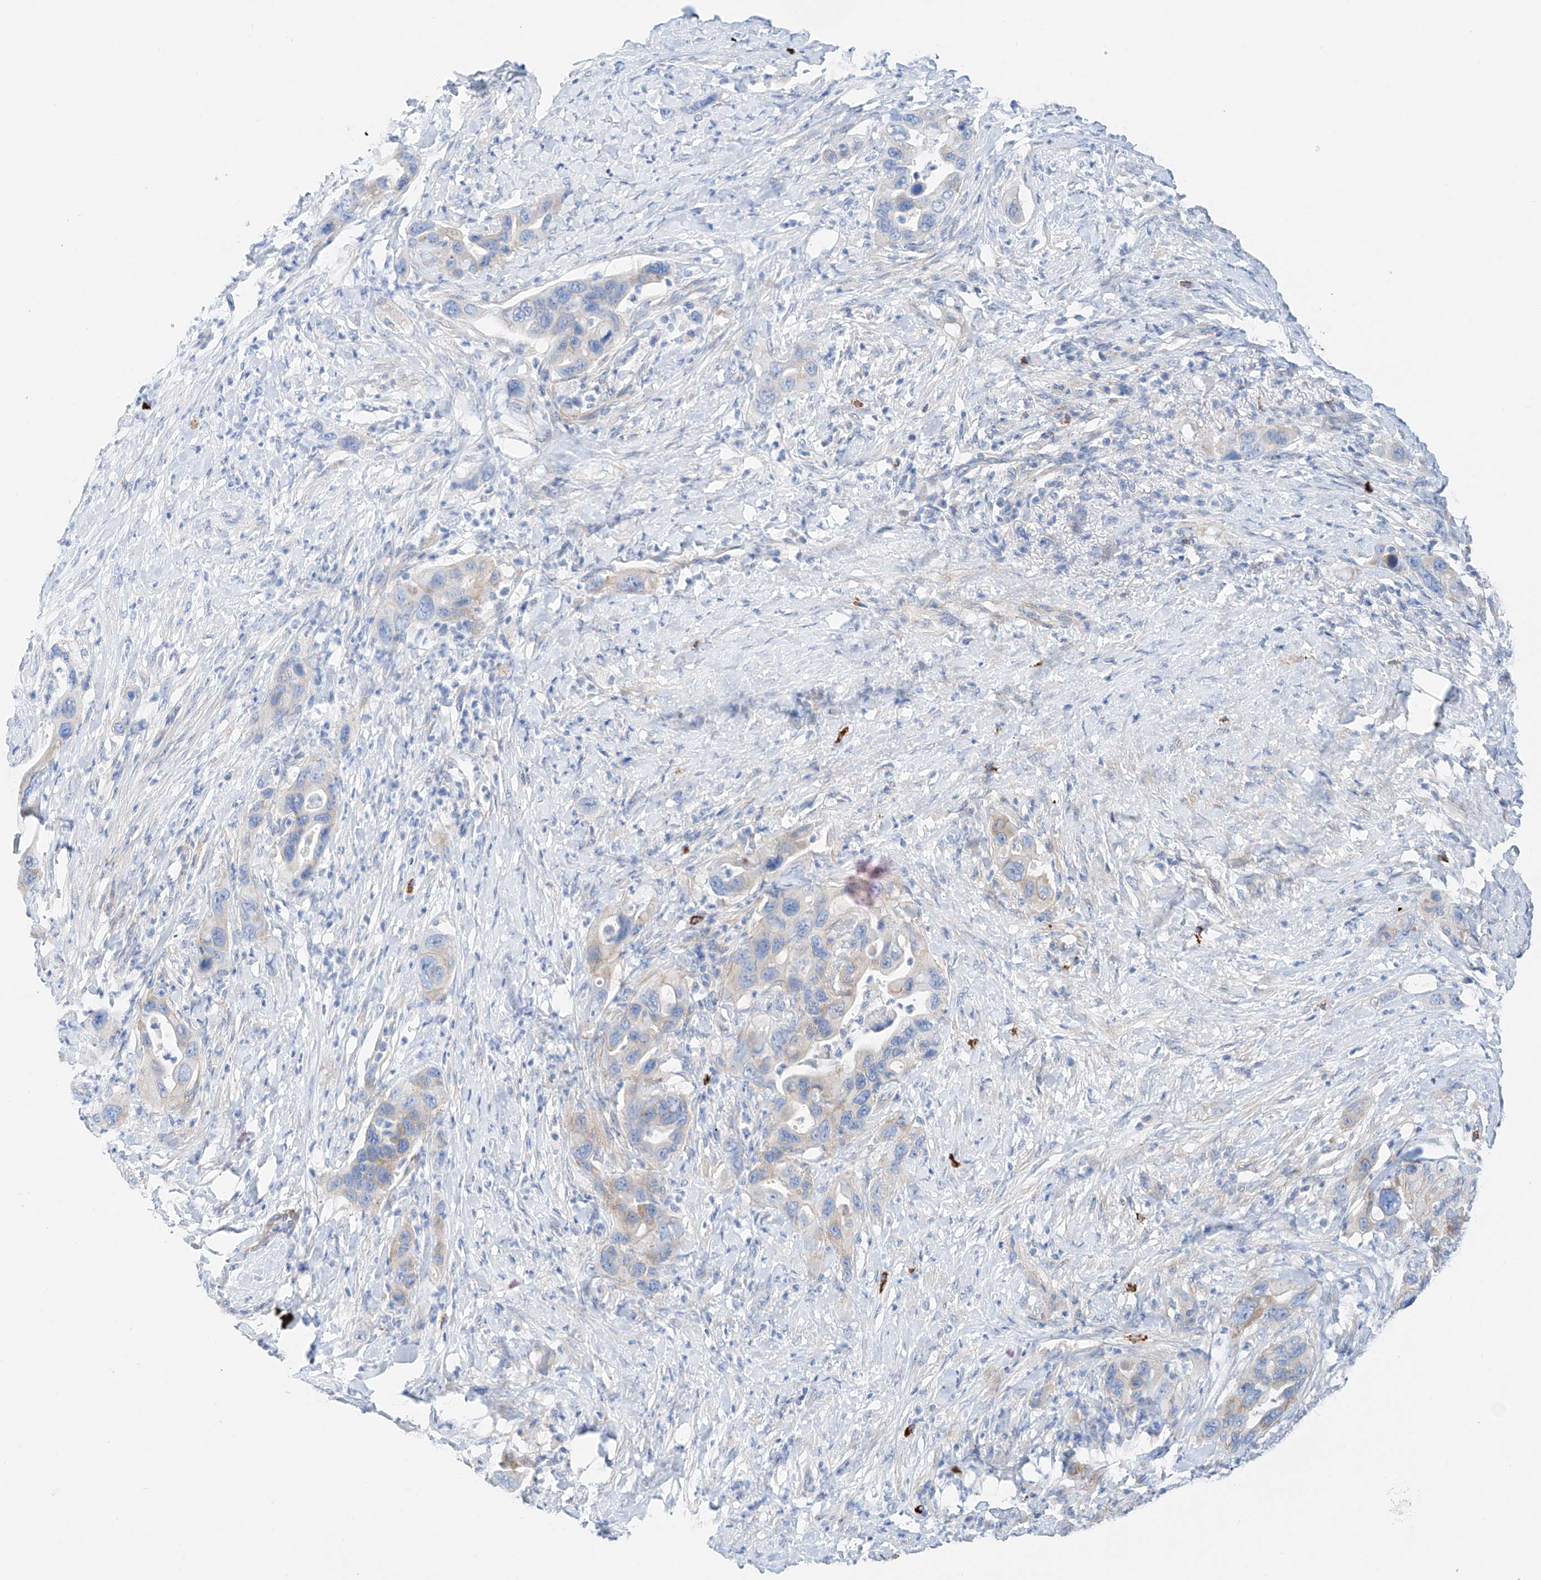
{"staining": {"intensity": "weak", "quantity": "<25%", "location": "cytoplasmic/membranous"}, "tissue": "pancreatic cancer", "cell_type": "Tumor cells", "image_type": "cancer", "snomed": [{"axis": "morphology", "description": "Adenocarcinoma, NOS"}, {"axis": "topography", "description": "Pancreas"}], "caption": "Protein analysis of pancreatic cancer (adenocarcinoma) reveals no significant expression in tumor cells.", "gene": "MINDY4", "patient": {"sex": "female", "age": 71}}